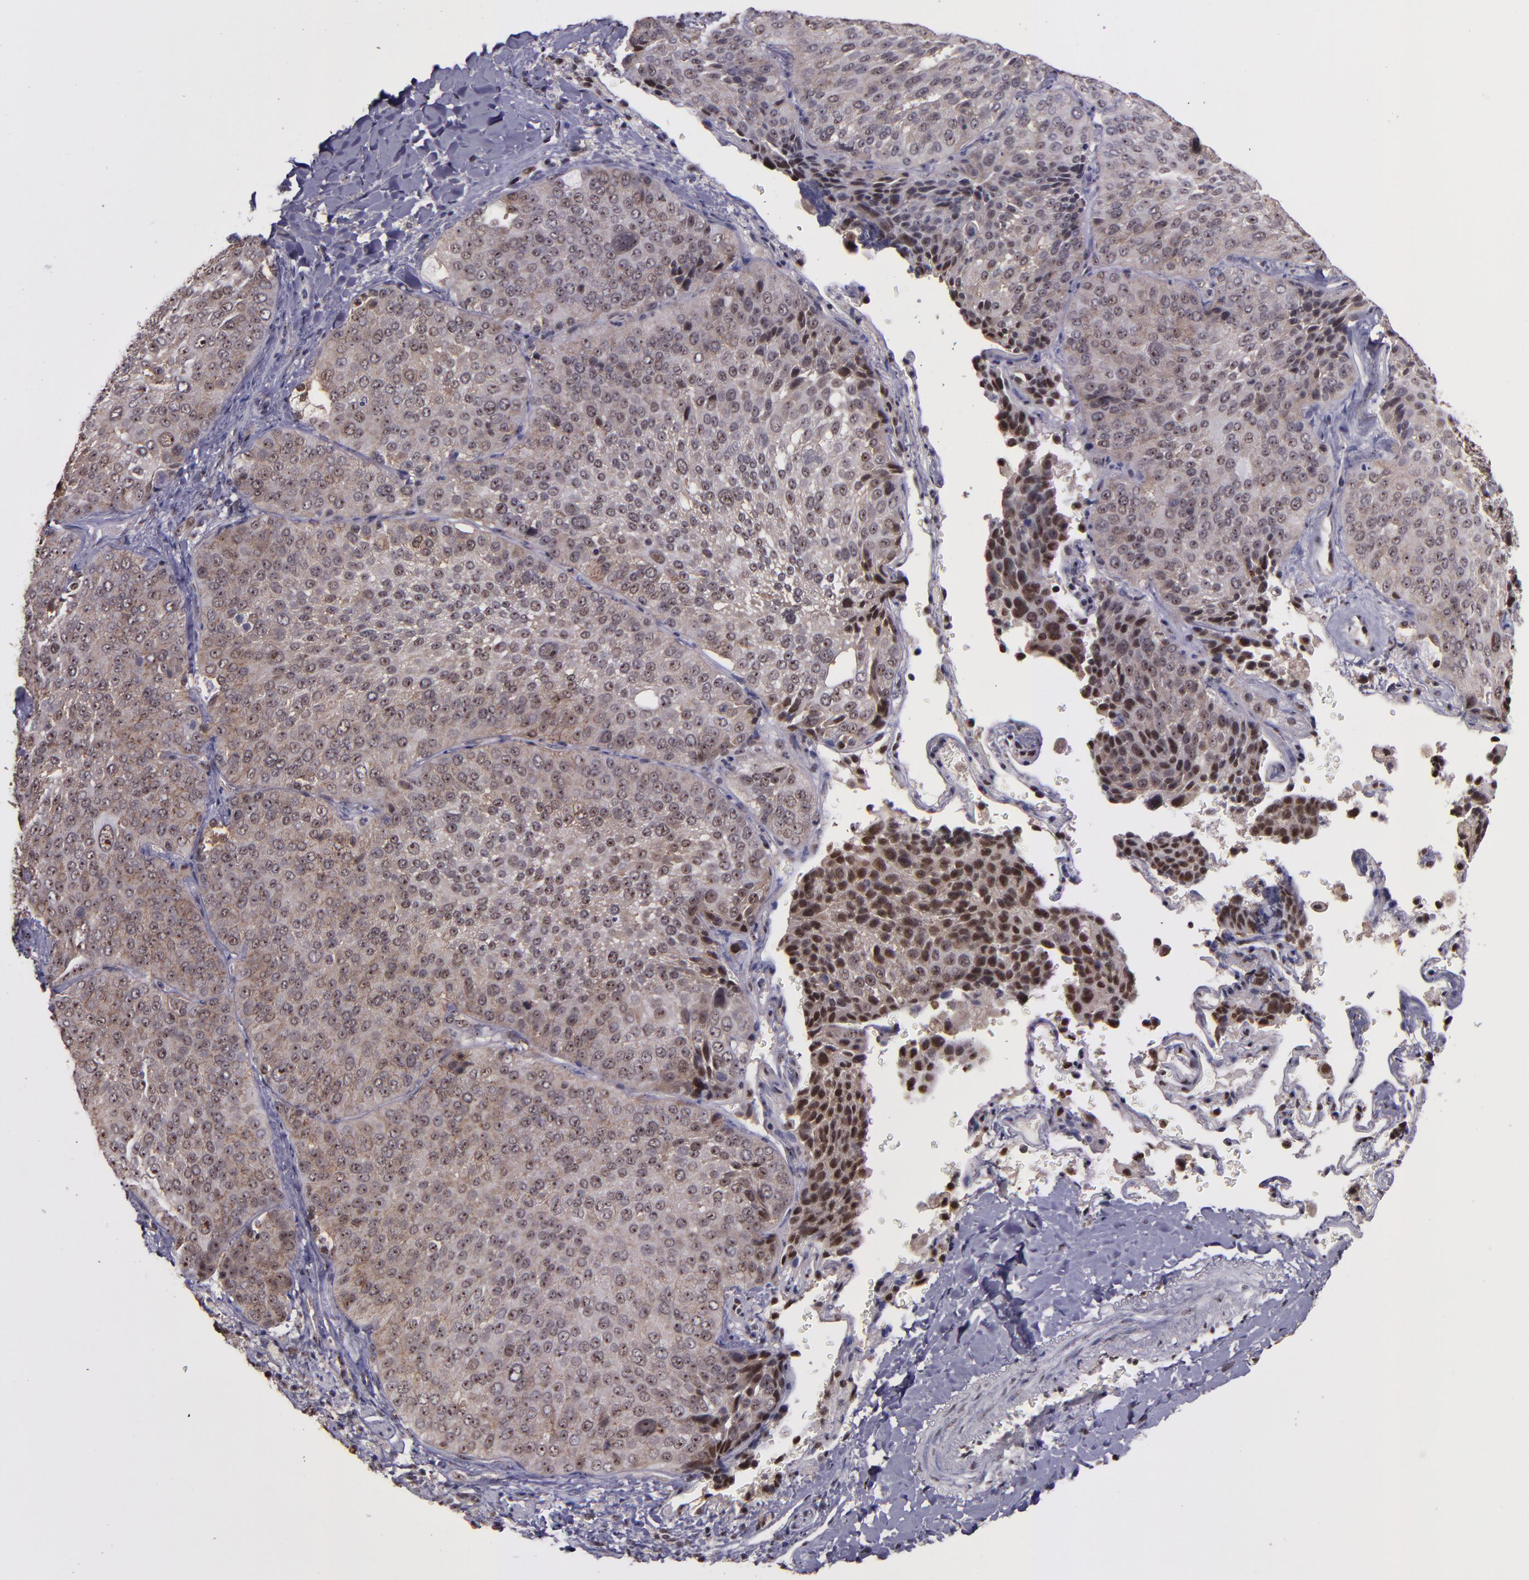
{"staining": {"intensity": "weak", "quantity": "25%-75%", "location": "cytoplasmic/membranous,nuclear"}, "tissue": "lung cancer", "cell_type": "Tumor cells", "image_type": "cancer", "snomed": [{"axis": "morphology", "description": "Squamous cell carcinoma, NOS"}, {"axis": "topography", "description": "Lung"}], "caption": "A low amount of weak cytoplasmic/membranous and nuclear staining is appreciated in approximately 25%-75% of tumor cells in lung cancer (squamous cell carcinoma) tissue. The staining was performed using DAB, with brown indicating positive protein expression. Nuclei are stained blue with hematoxylin.", "gene": "CECR2", "patient": {"sex": "male", "age": 54}}